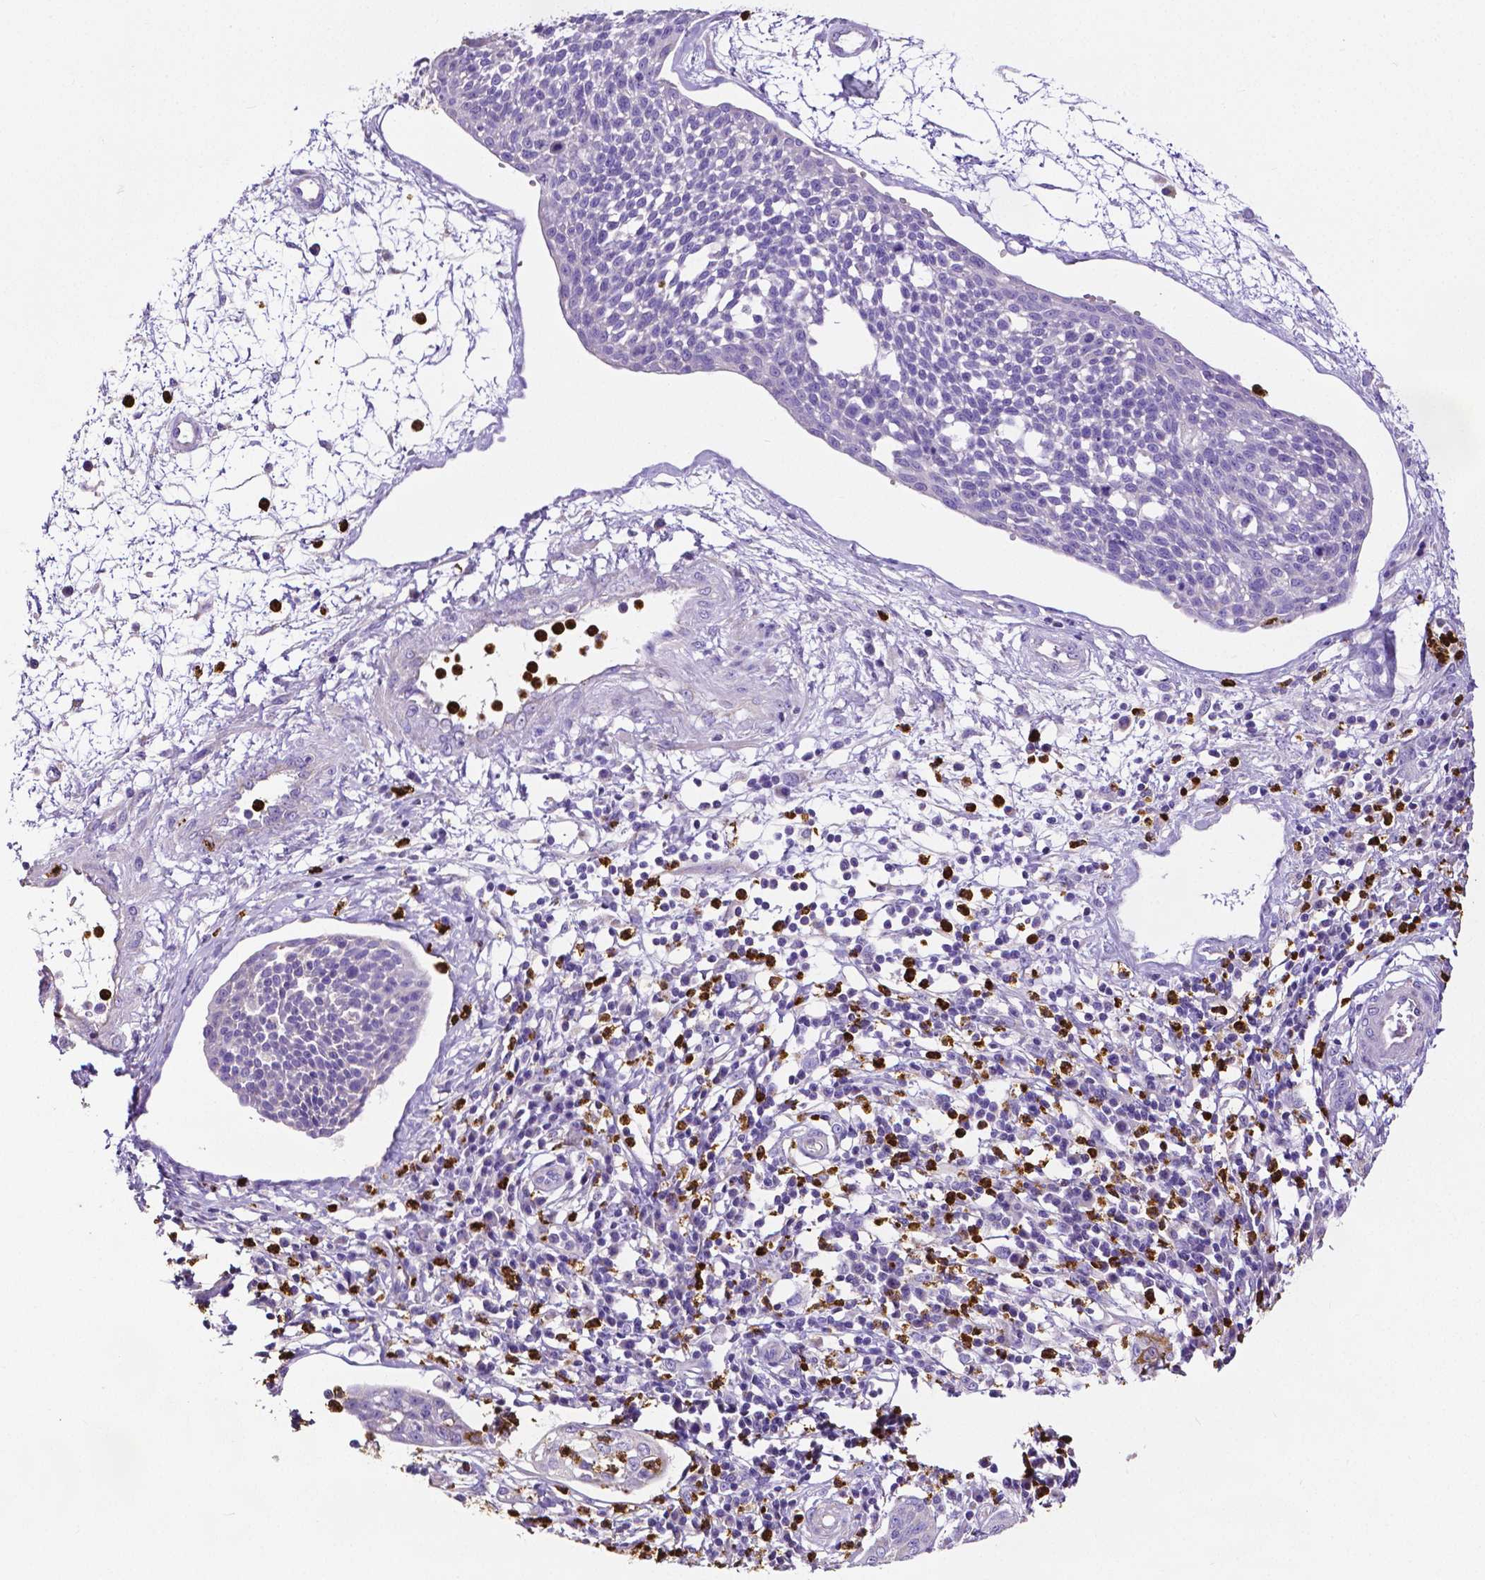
{"staining": {"intensity": "negative", "quantity": "none", "location": "none"}, "tissue": "cervical cancer", "cell_type": "Tumor cells", "image_type": "cancer", "snomed": [{"axis": "morphology", "description": "Squamous cell carcinoma, NOS"}, {"axis": "topography", "description": "Cervix"}], "caption": "An immunohistochemistry micrograph of cervical cancer (squamous cell carcinoma) is shown. There is no staining in tumor cells of cervical cancer (squamous cell carcinoma). (Stains: DAB (3,3'-diaminobenzidine) IHC with hematoxylin counter stain, Microscopy: brightfield microscopy at high magnification).", "gene": "MMP9", "patient": {"sex": "female", "age": 34}}